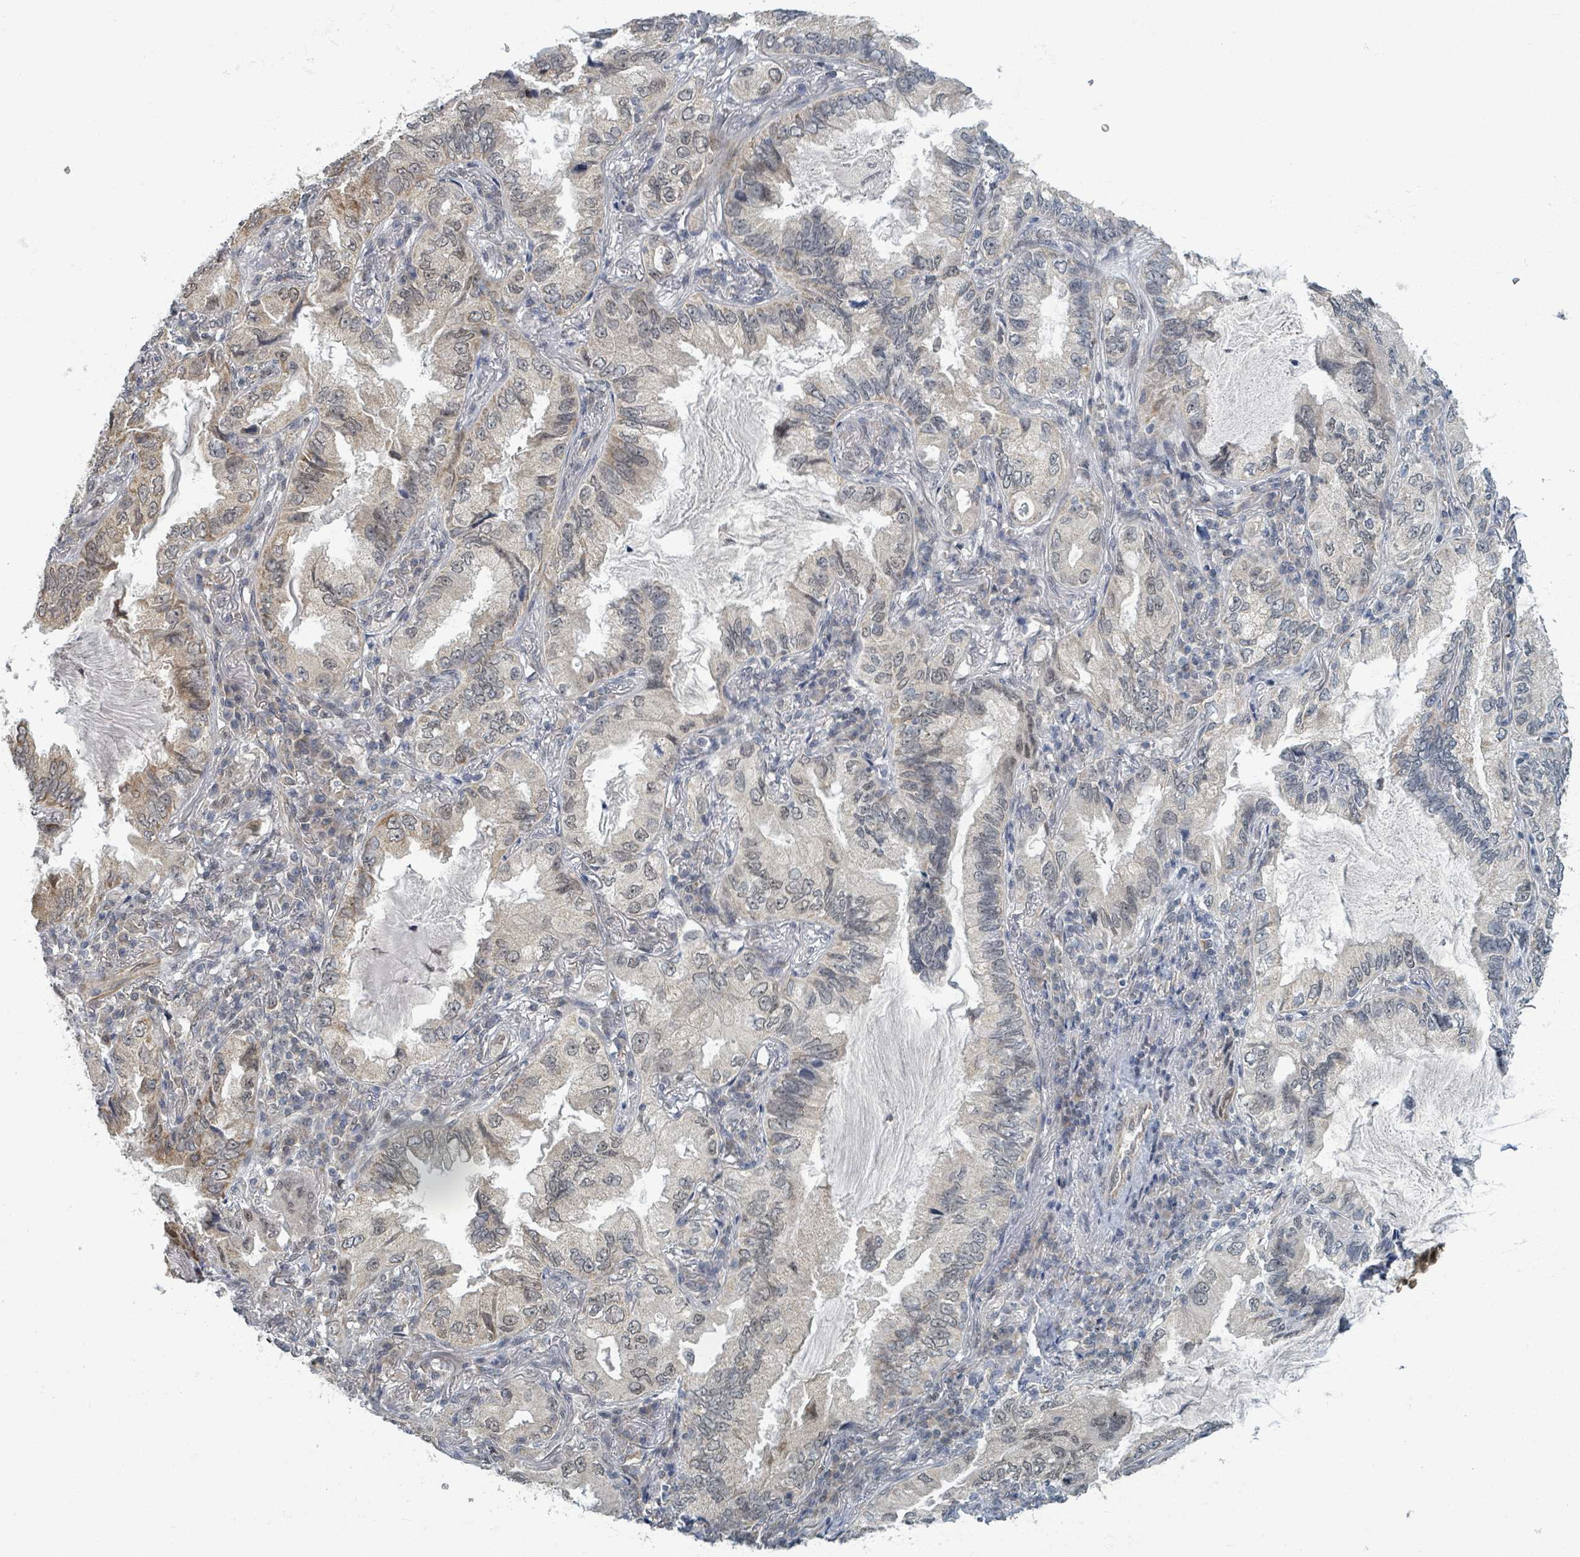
{"staining": {"intensity": "weak", "quantity": "25%-75%", "location": "nuclear"}, "tissue": "lung cancer", "cell_type": "Tumor cells", "image_type": "cancer", "snomed": [{"axis": "morphology", "description": "Adenocarcinoma, NOS"}, {"axis": "topography", "description": "Lung"}], "caption": "Immunohistochemical staining of human lung adenocarcinoma exhibits low levels of weak nuclear protein positivity in about 25%-75% of tumor cells. The protein of interest is shown in brown color, while the nuclei are stained blue.", "gene": "INTS15", "patient": {"sex": "female", "age": 69}}